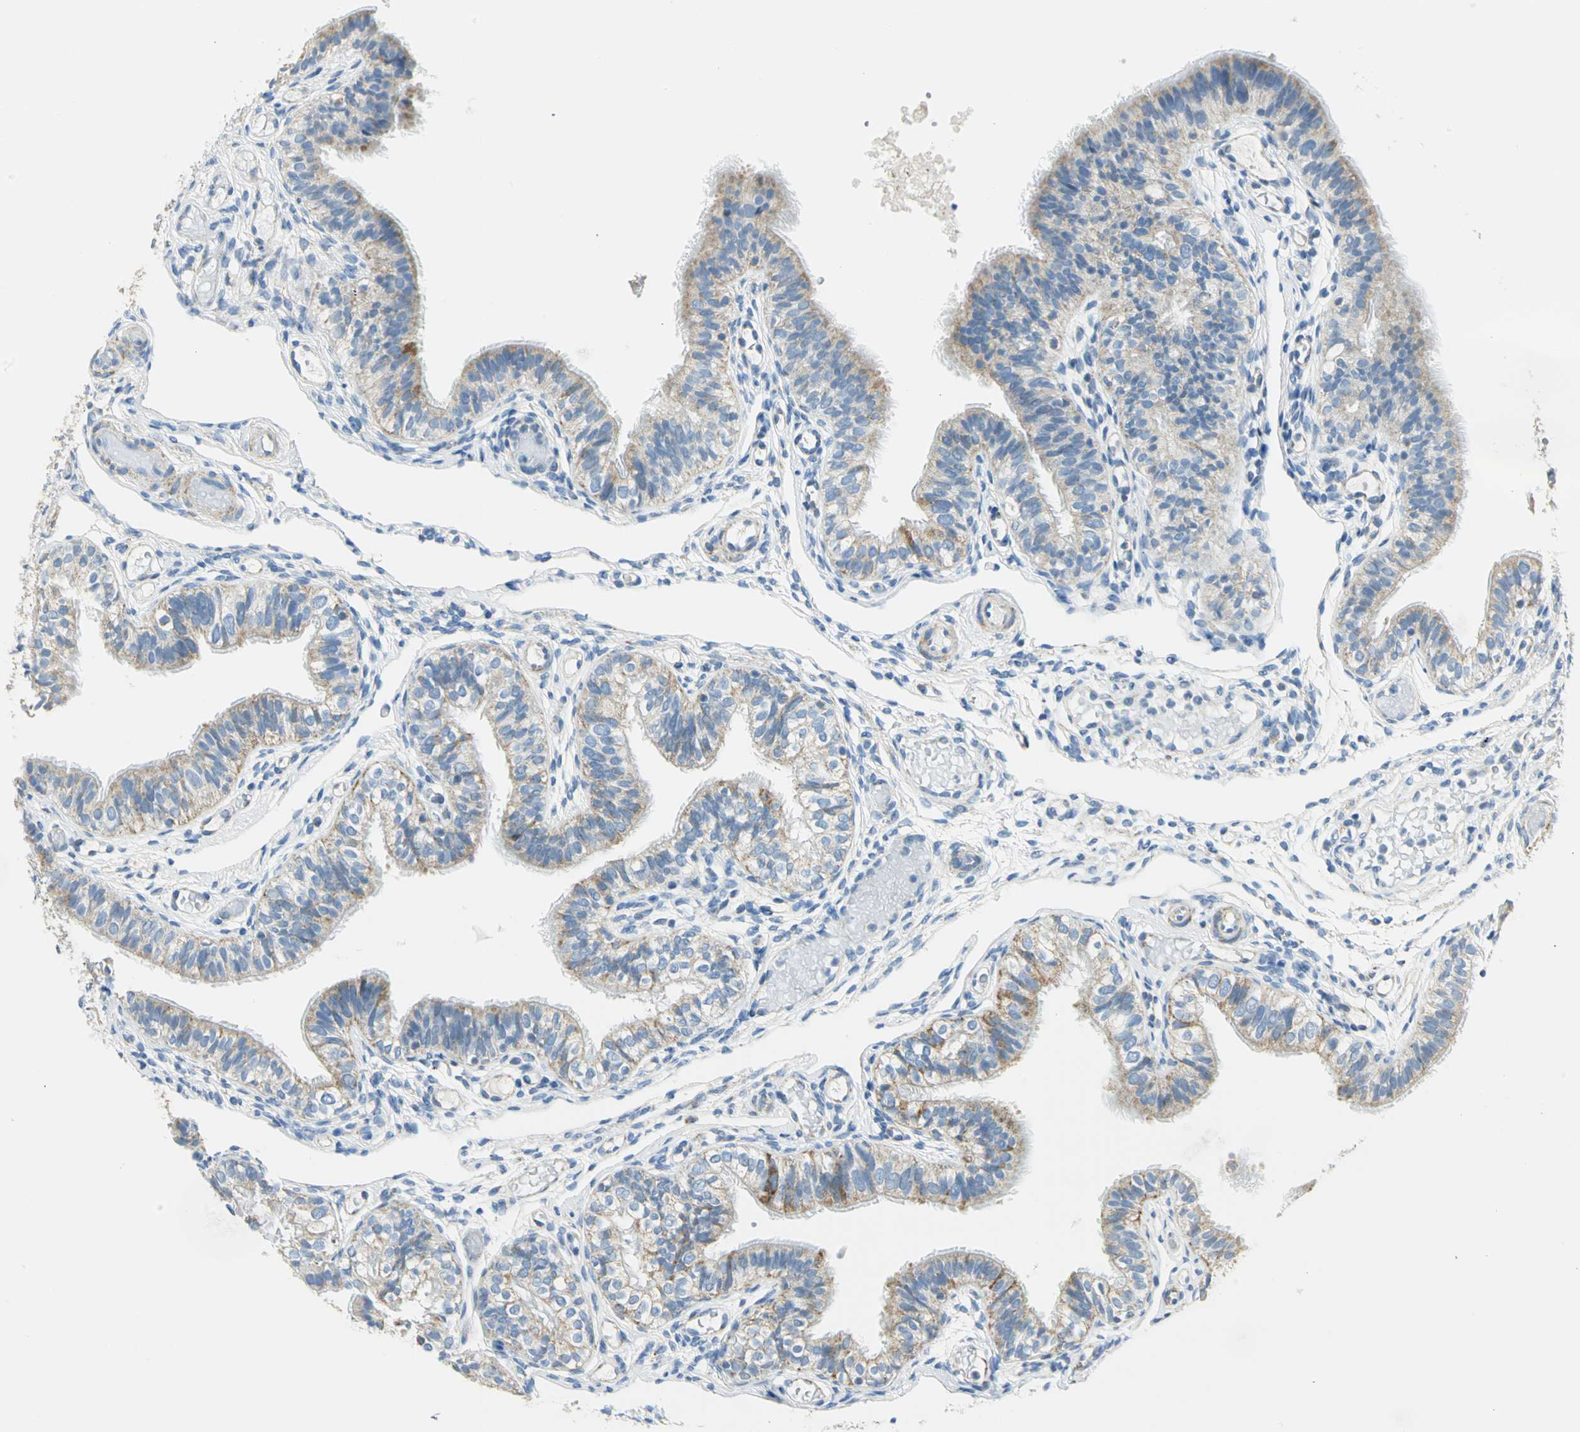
{"staining": {"intensity": "moderate", "quantity": "25%-75%", "location": "cytoplasmic/membranous"}, "tissue": "fallopian tube", "cell_type": "Glandular cells", "image_type": "normal", "snomed": [{"axis": "morphology", "description": "Normal tissue, NOS"}, {"axis": "morphology", "description": "Dermoid, NOS"}, {"axis": "topography", "description": "Fallopian tube"}], "caption": "Immunohistochemical staining of normal human fallopian tube reveals moderate cytoplasmic/membranous protein positivity in about 25%-75% of glandular cells. The staining was performed using DAB, with brown indicating positive protein expression. Nuclei are stained blue with hematoxylin.", "gene": "NTRK1", "patient": {"sex": "female", "age": 33}}